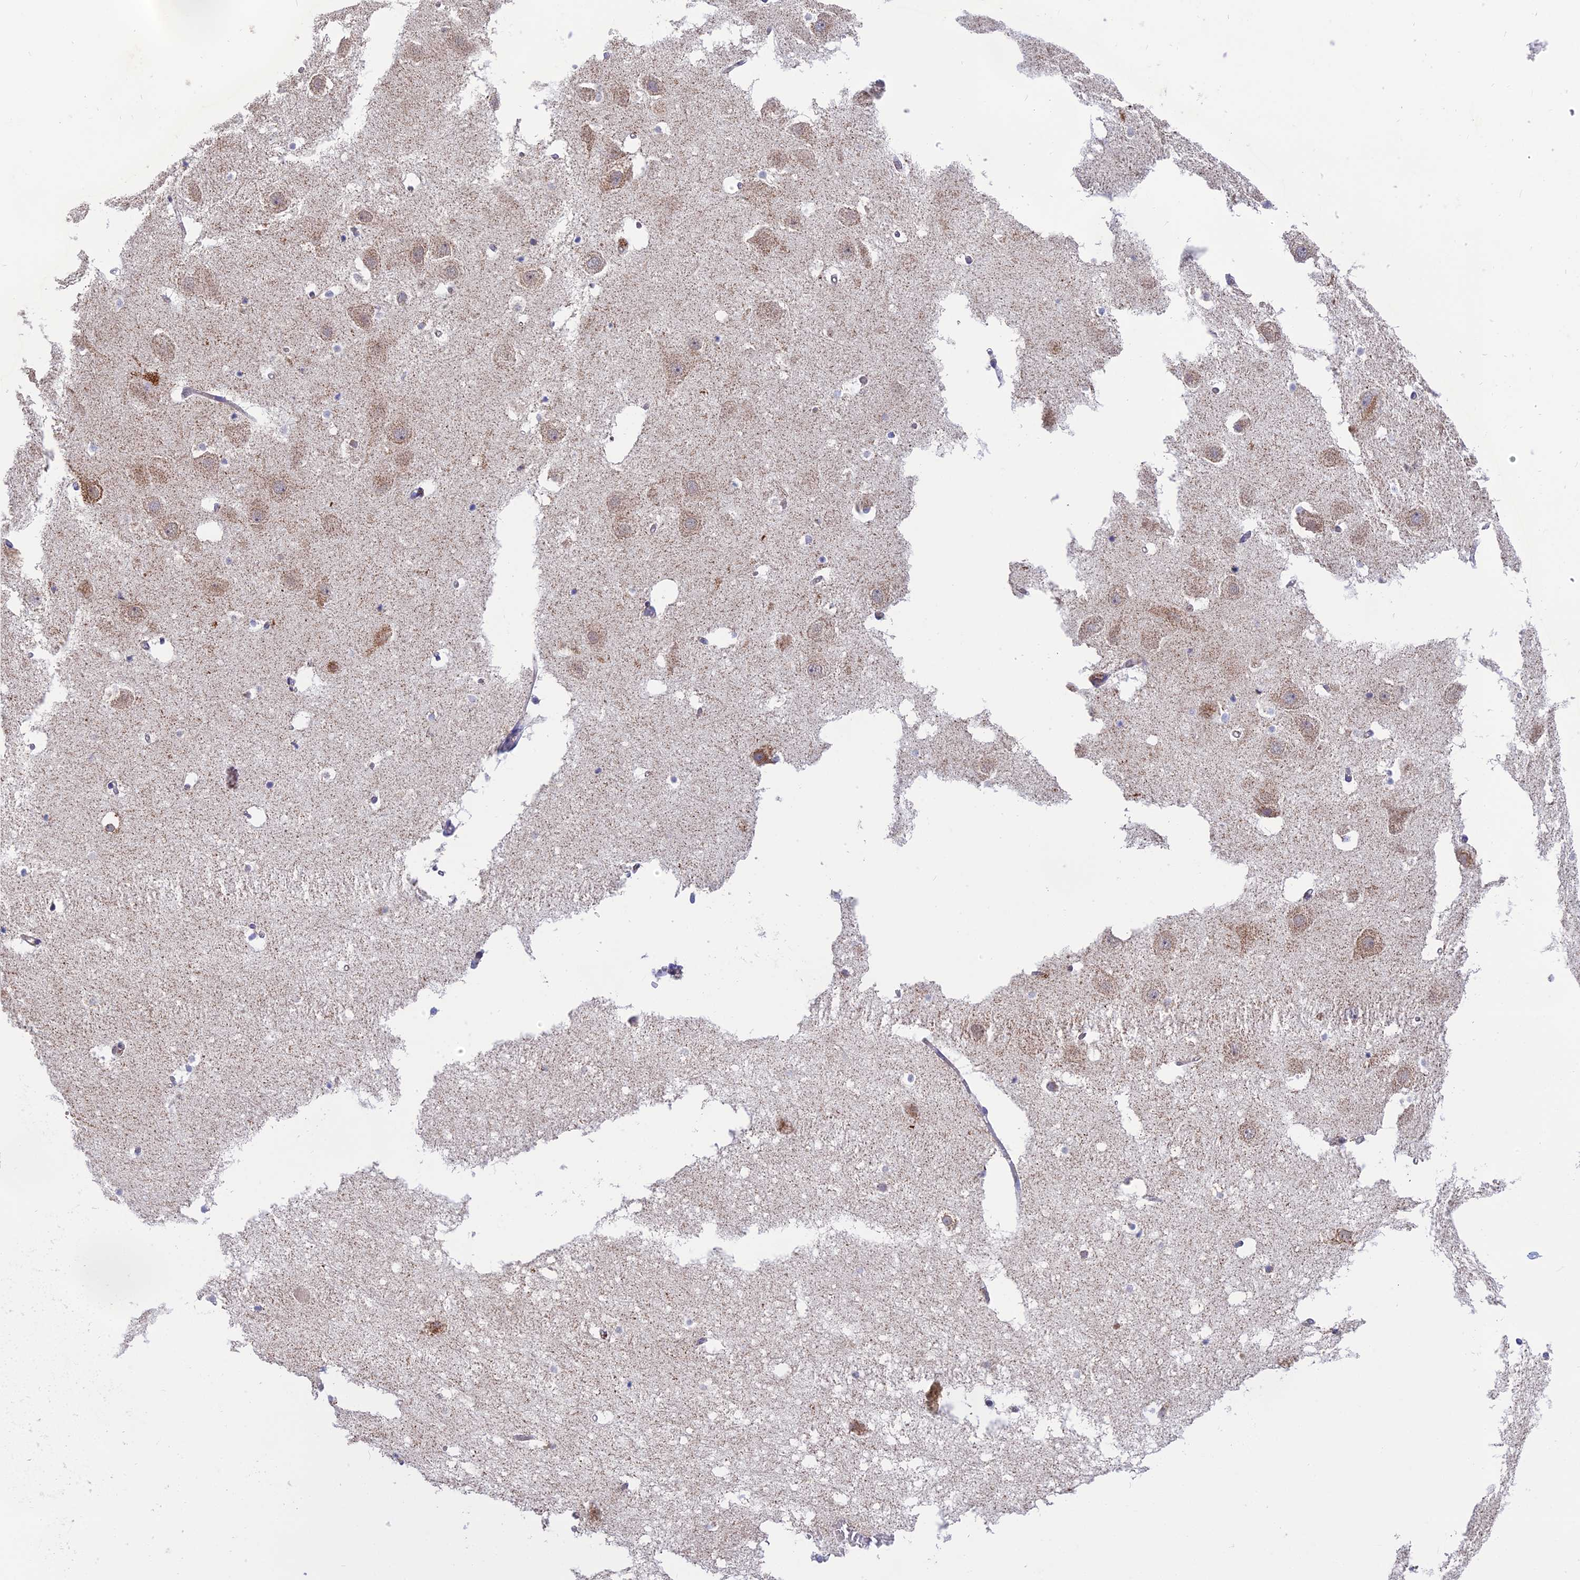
{"staining": {"intensity": "weak", "quantity": "<25%", "location": "cytoplasmic/membranous"}, "tissue": "hippocampus", "cell_type": "Glial cells", "image_type": "normal", "snomed": [{"axis": "morphology", "description": "Normal tissue, NOS"}, {"axis": "topography", "description": "Hippocampus"}], "caption": "This image is of unremarkable hippocampus stained with IHC to label a protein in brown with the nuclei are counter-stained blue. There is no positivity in glial cells.", "gene": "MRPS34", "patient": {"sex": "female", "age": 52}}